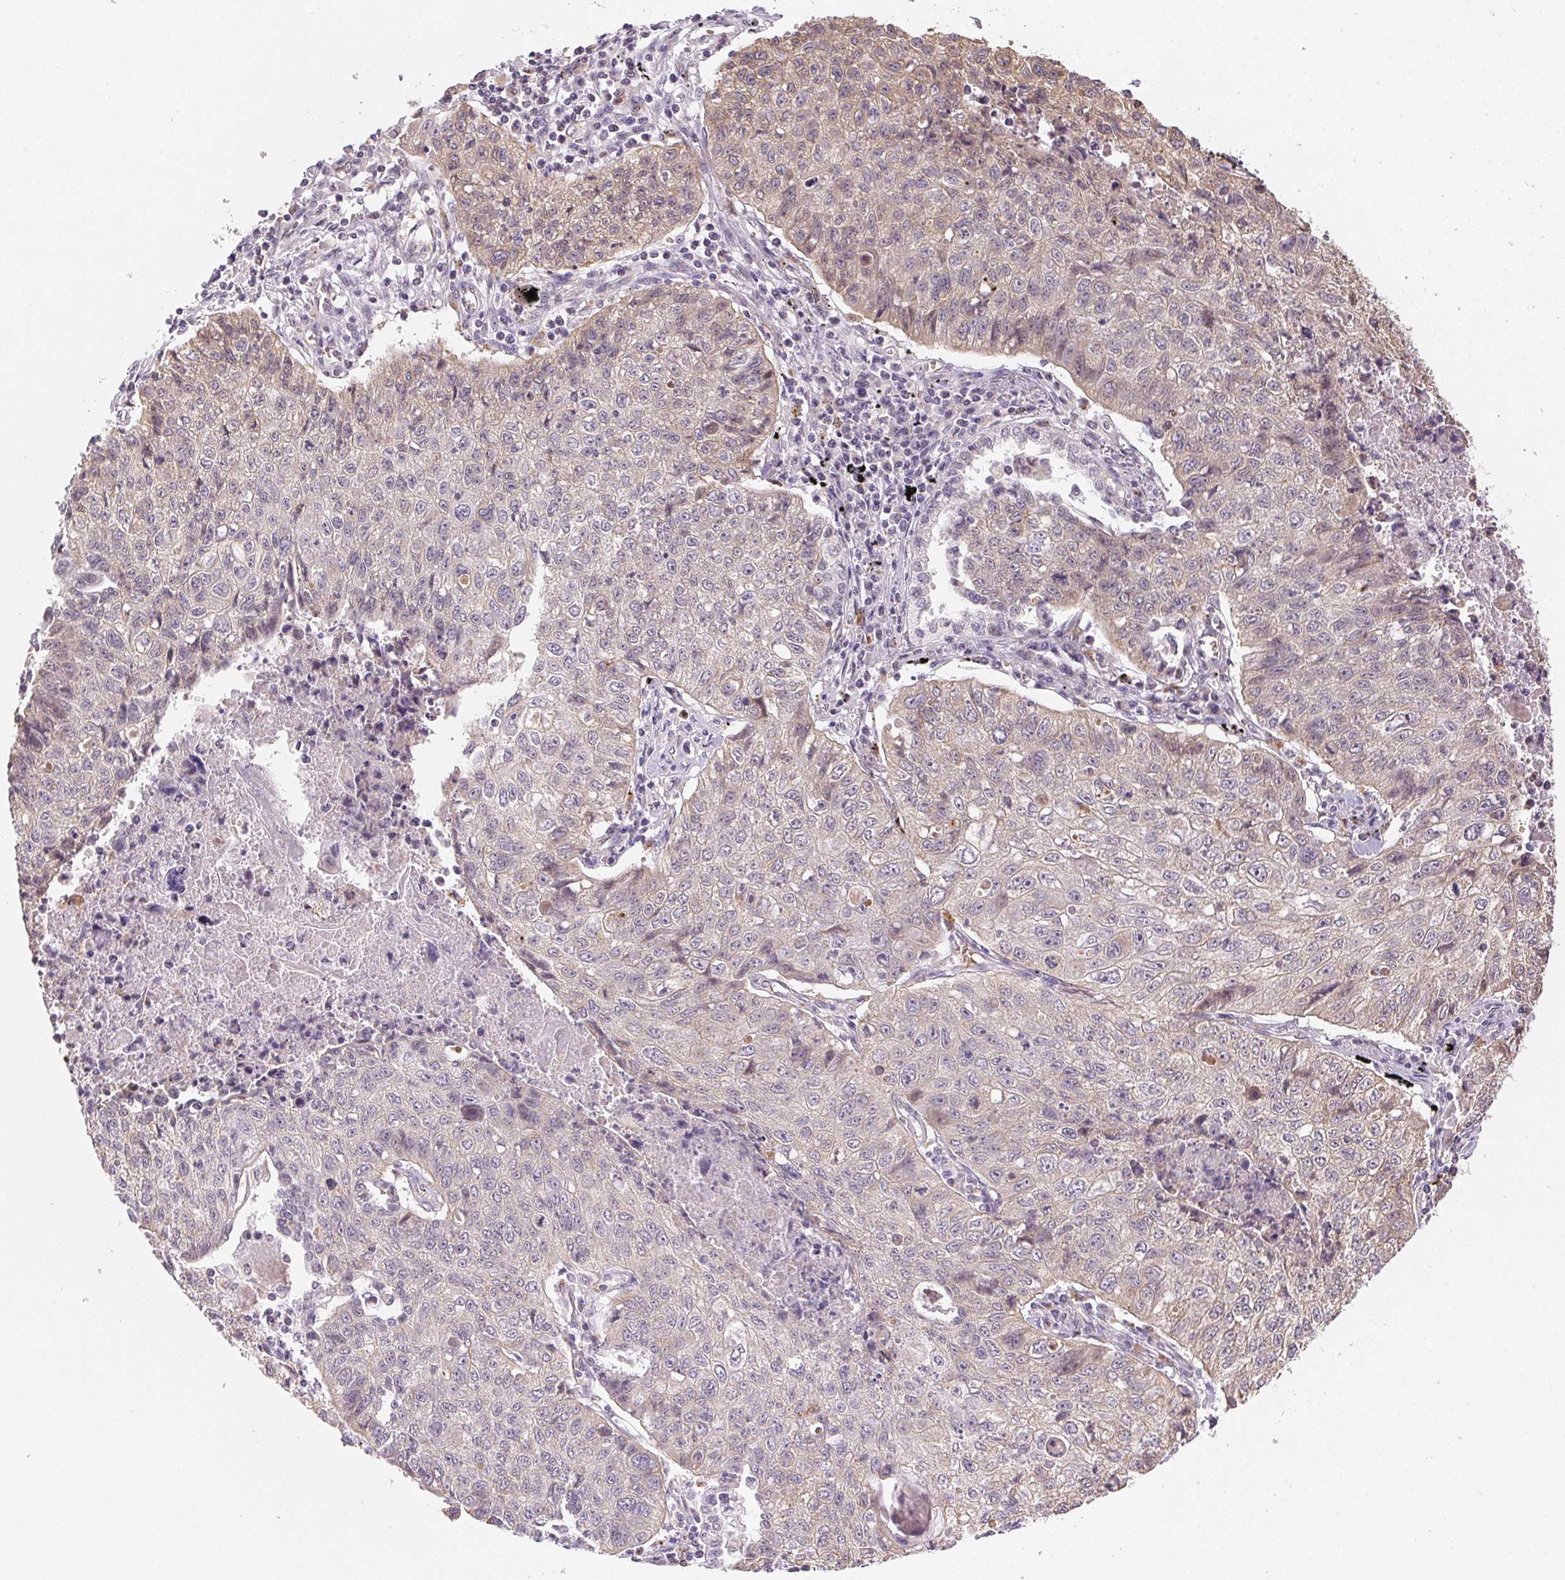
{"staining": {"intensity": "negative", "quantity": "none", "location": "none"}, "tissue": "lung cancer", "cell_type": "Tumor cells", "image_type": "cancer", "snomed": [{"axis": "morphology", "description": "Normal morphology"}, {"axis": "morphology", "description": "Aneuploidy"}, {"axis": "morphology", "description": "Squamous cell carcinoma, NOS"}, {"axis": "topography", "description": "Lymph node"}, {"axis": "topography", "description": "Lung"}], "caption": "A high-resolution micrograph shows immunohistochemistry (IHC) staining of aneuploidy (lung), which shows no significant expression in tumor cells.", "gene": "METTL13", "patient": {"sex": "female", "age": 76}}